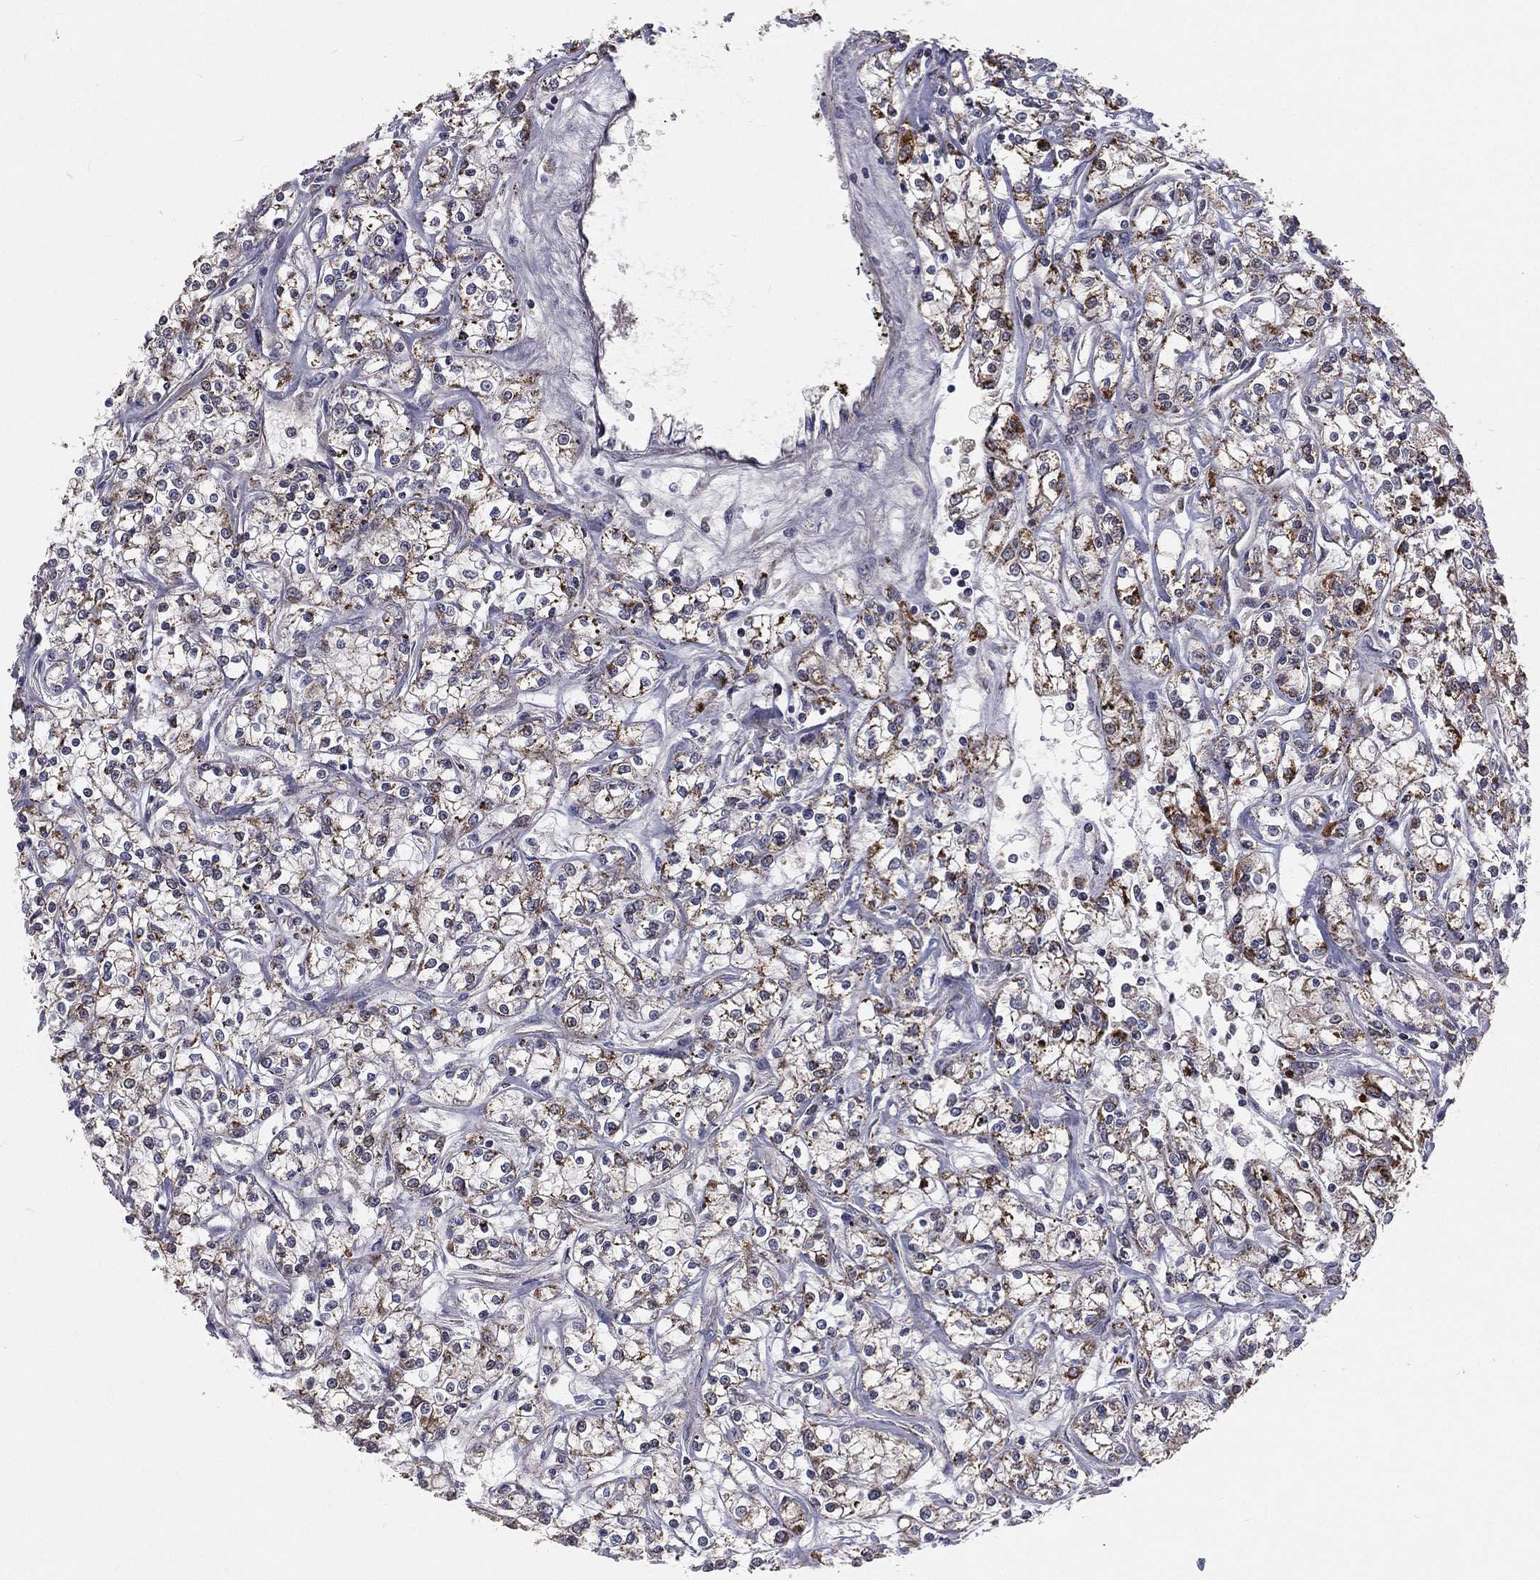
{"staining": {"intensity": "moderate", "quantity": ">75%", "location": "cytoplasmic/membranous"}, "tissue": "renal cancer", "cell_type": "Tumor cells", "image_type": "cancer", "snomed": [{"axis": "morphology", "description": "Adenocarcinoma, NOS"}, {"axis": "topography", "description": "Kidney"}], "caption": "Immunohistochemistry (IHC) image of neoplastic tissue: renal cancer stained using IHC demonstrates medium levels of moderate protein expression localized specifically in the cytoplasmic/membranous of tumor cells, appearing as a cytoplasmic/membranous brown color.", "gene": "GPD1", "patient": {"sex": "female", "age": 59}}